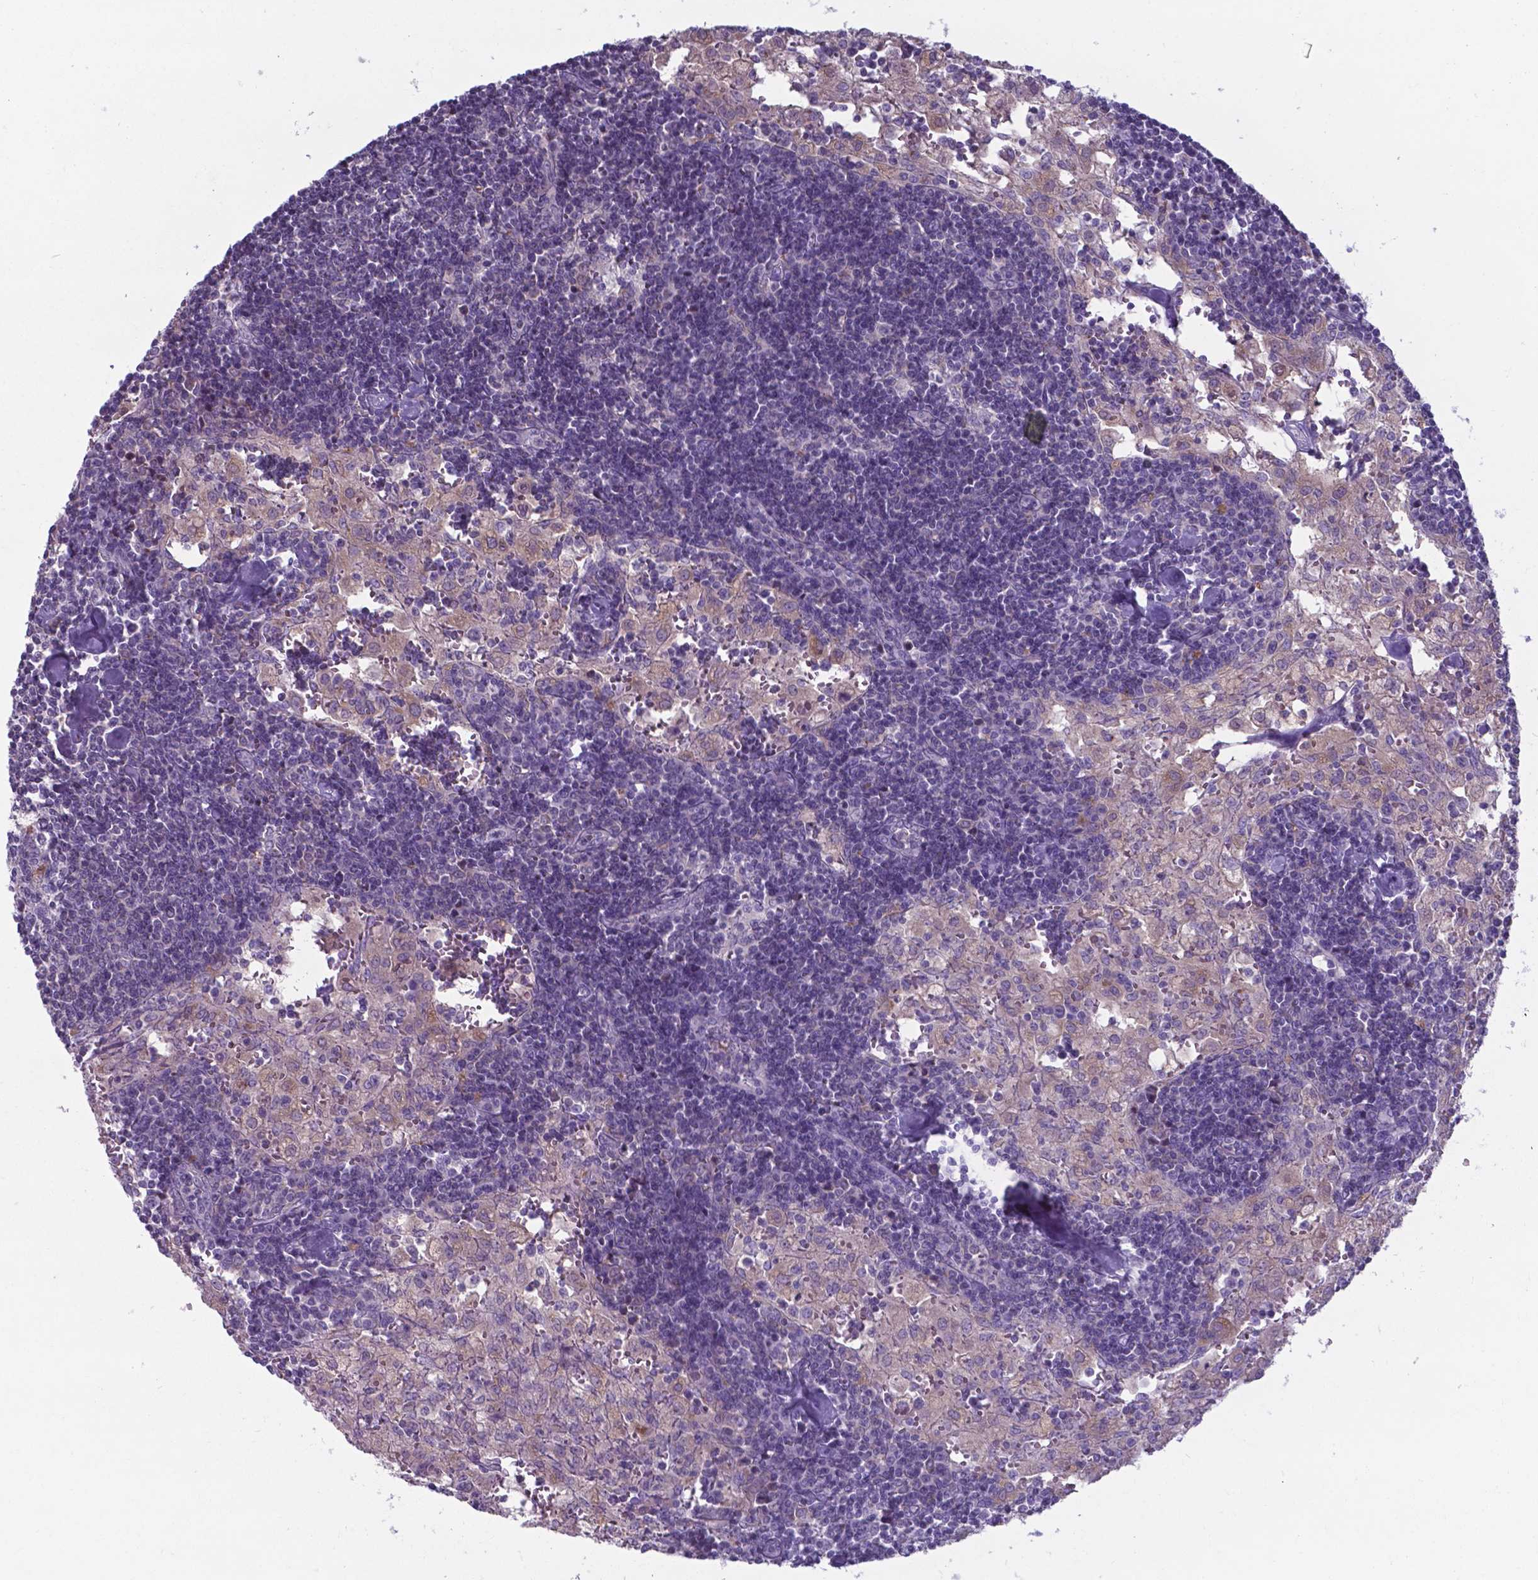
{"staining": {"intensity": "negative", "quantity": "none", "location": "none"}, "tissue": "lymph node", "cell_type": "Germinal center cells", "image_type": "normal", "snomed": [{"axis": "morphology", "description": "Normal tissue, NOS"}, {"axis": "topography", "description": "Lymph node"}], "caption": "The micrograph shows no significant positivity in germinal center cells of lymph node.", "gene": "AP5B1", "patient": {"sex": "male", "age": 55}}